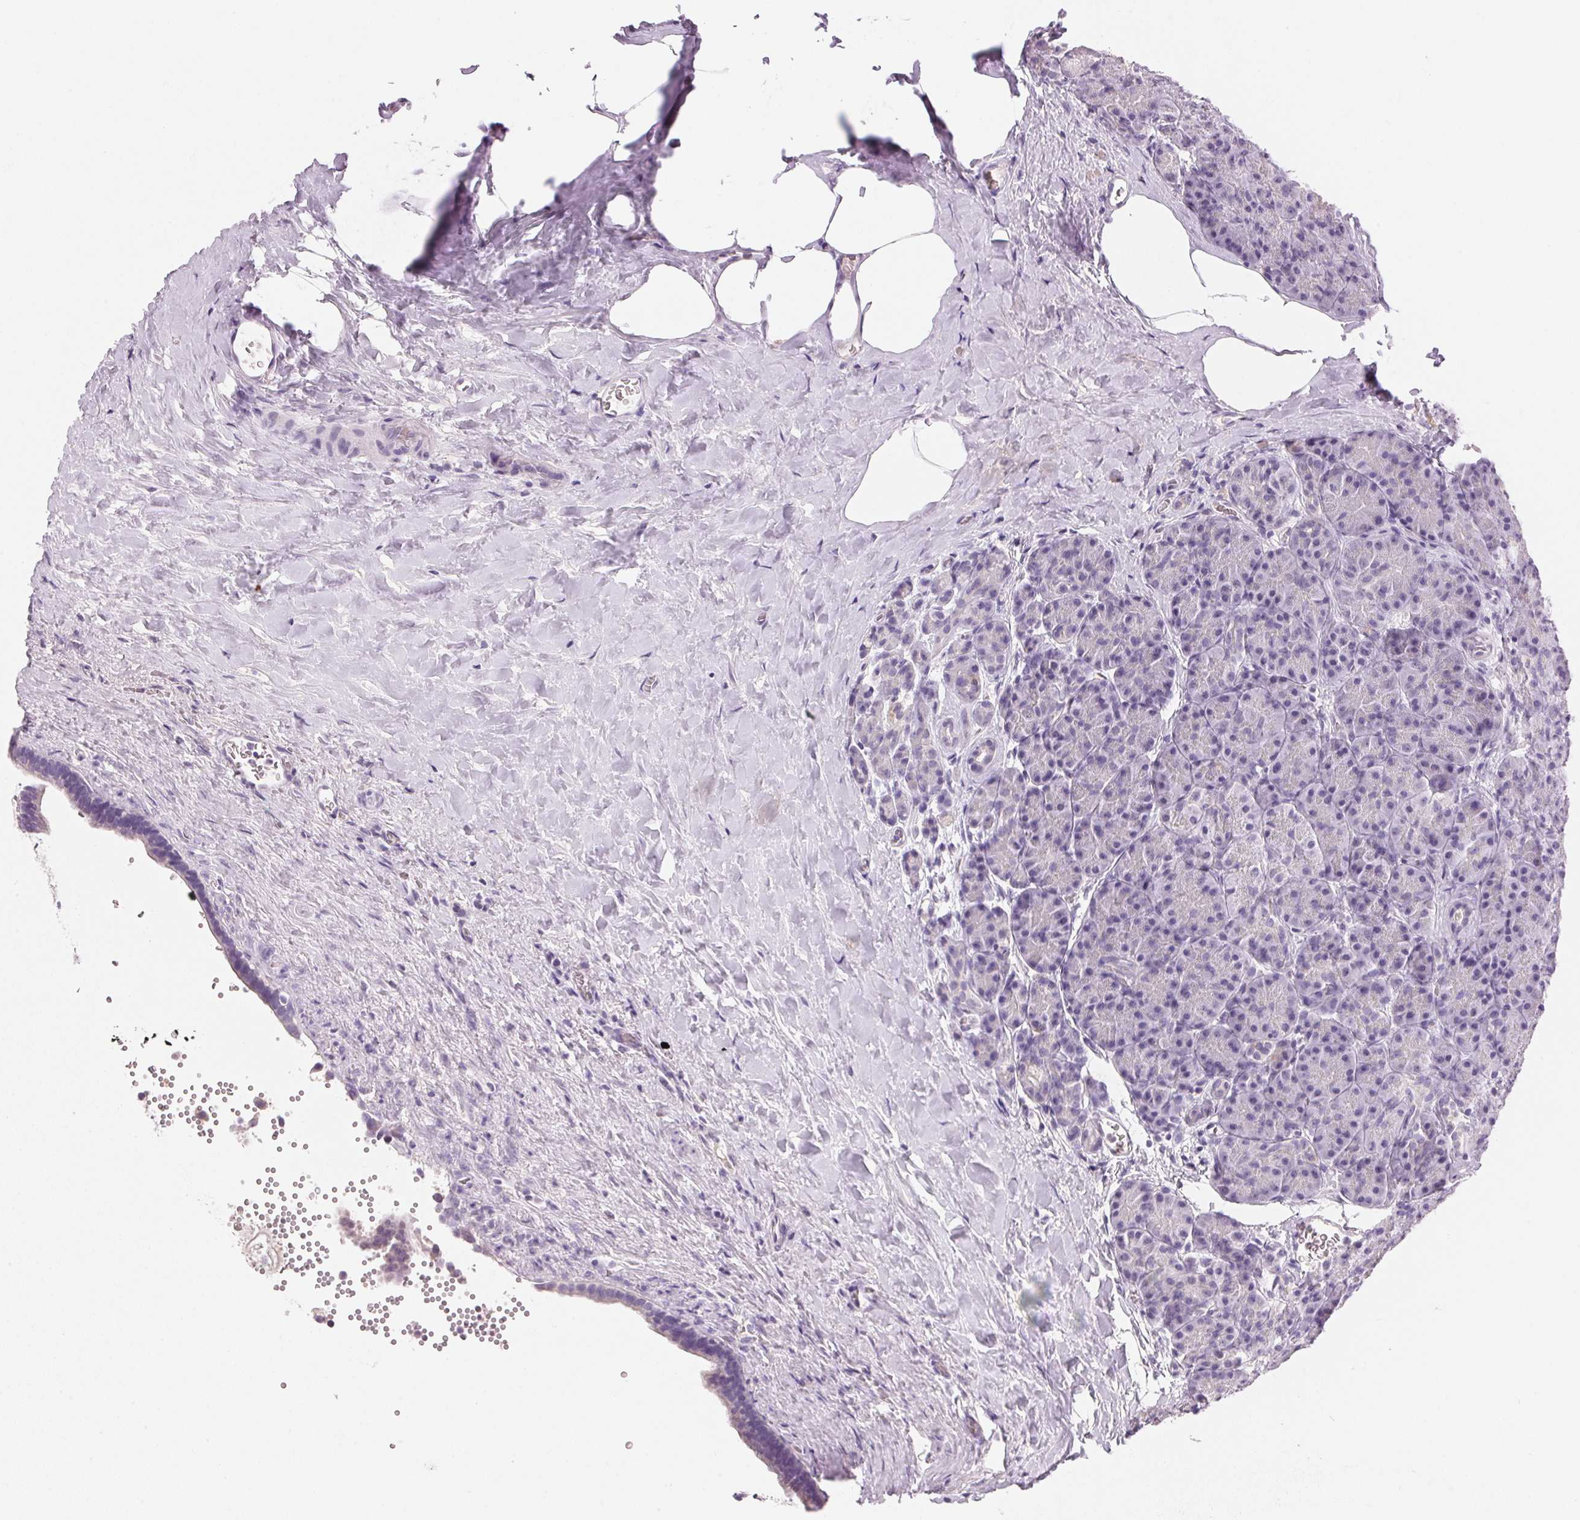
{"staining": {"intensity": "negative", "quantity": "none", "location": "none"}, "tissue": "pancreas", "cell_type": "Exocrine glandular cells", "image_type": "normal", "snomed": [{"axis": "morphology", "description": "Normal tissue, NOS"}, {"axis": "topography", "description": "Pancreas"}], "caption": "Pancreas stained for a protein using IHC displays no expression exocrine glandular cells.", "gene": "CYP11B1", "patient": {"sex": "male", "age": 57}}